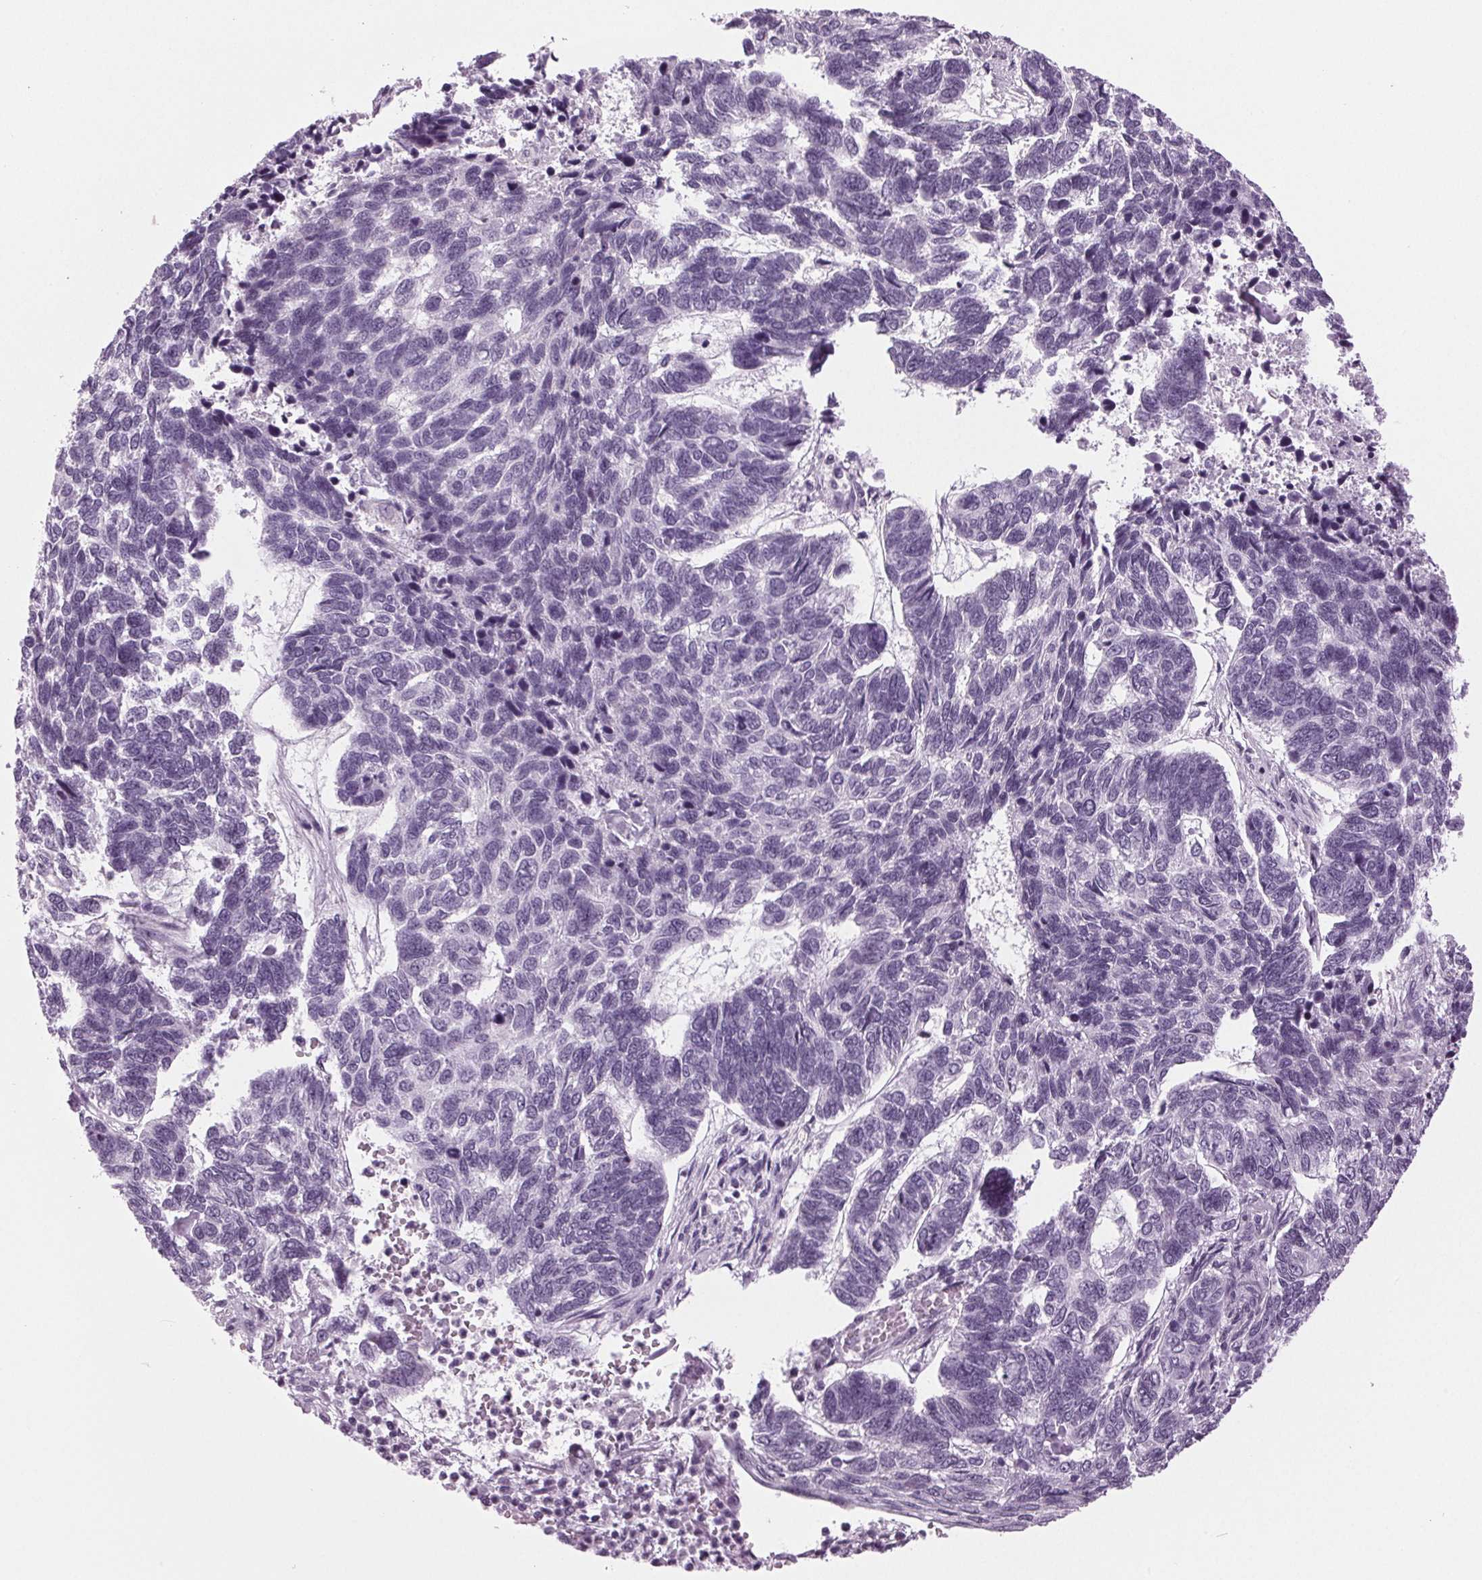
{"staining": {"intensity": "negative", "quantity": "none", "location": "none"}, "tissue": "skin cancer", "cell_type": "Tumor cells", "image_type": "cancer", "snomed": [{"axis": "morphology", "description": "Basal cell carcinoma"}, {"axis": "topography", "description": "Skin"}], "caption": "Protein analysis of skin cancer (basal cell carcinoma) demonstrates no significant expression in tumor cells. (IHC, brightfield microscopy, high magnification).", "gene": "DNAH12", "patient": {"sex": "female", "age": 65}}